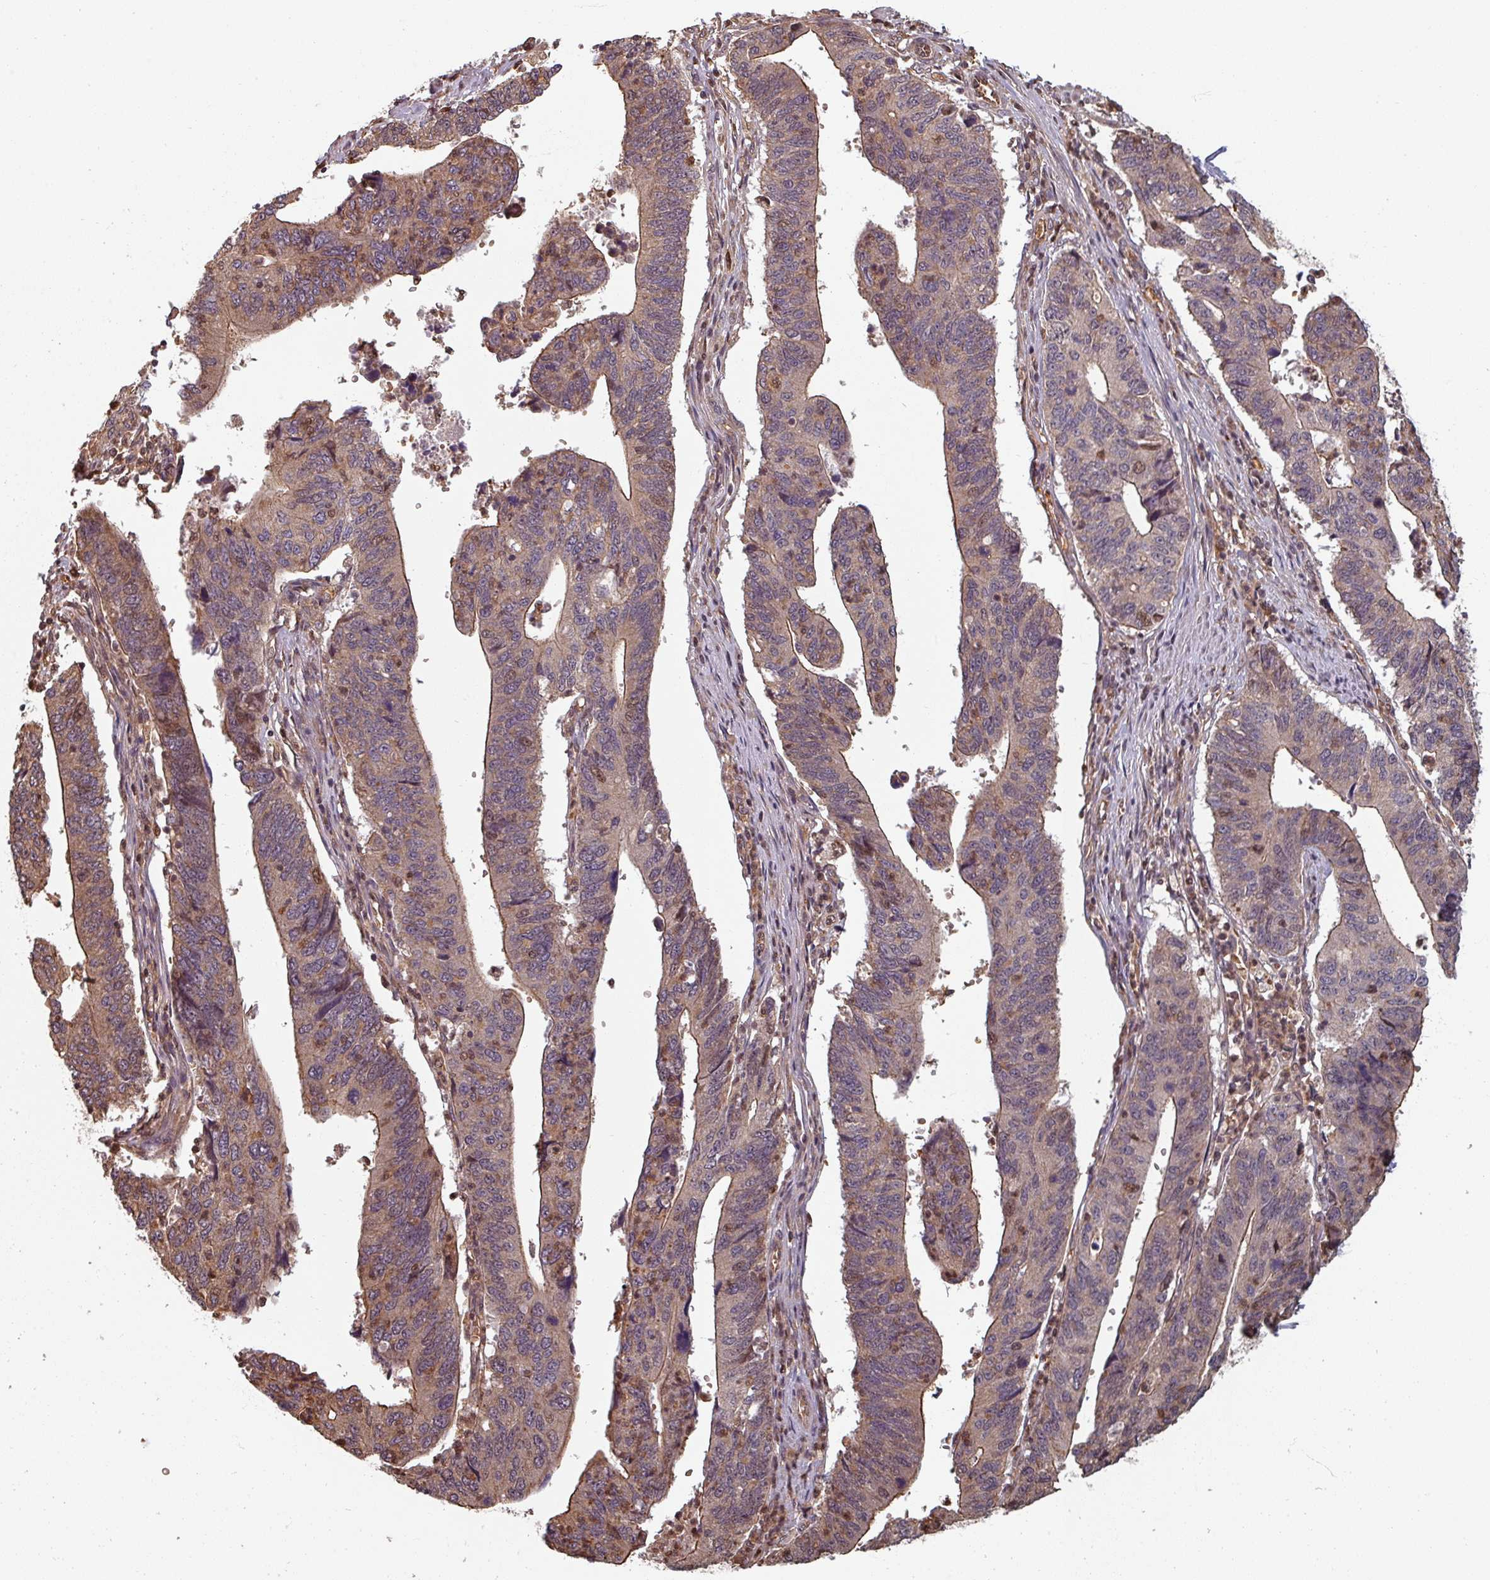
{"staining": {"intensity": "weak", "quantity": "25%-75%", "location": "cytoplasmic/membranous"}, "tissue": "stomach cancer", "cell_type": "Tumor cells", "image_type": "cancer", "snomed": [{"axis": "morphology", "description": "Adenocarcinoma, NOS"}, {"axis": "topography", "description": "Stomach"}], "caption": "IHC staining of stomach cancer (adenocarcinoma), which exhibits low levels of weak cytoplasmic/membranous positivity in about 25%-75% of tumor cells indicating weak cytoplasmic/membranous protein staining. The staining was performed using DAB (3,3'-diaminobenzidine) (brown) for protein detection and nuclei were counterstained in hematoxylin (blue).", "gene": "EID1", "patient": {"sex": "male", "age": 59}}